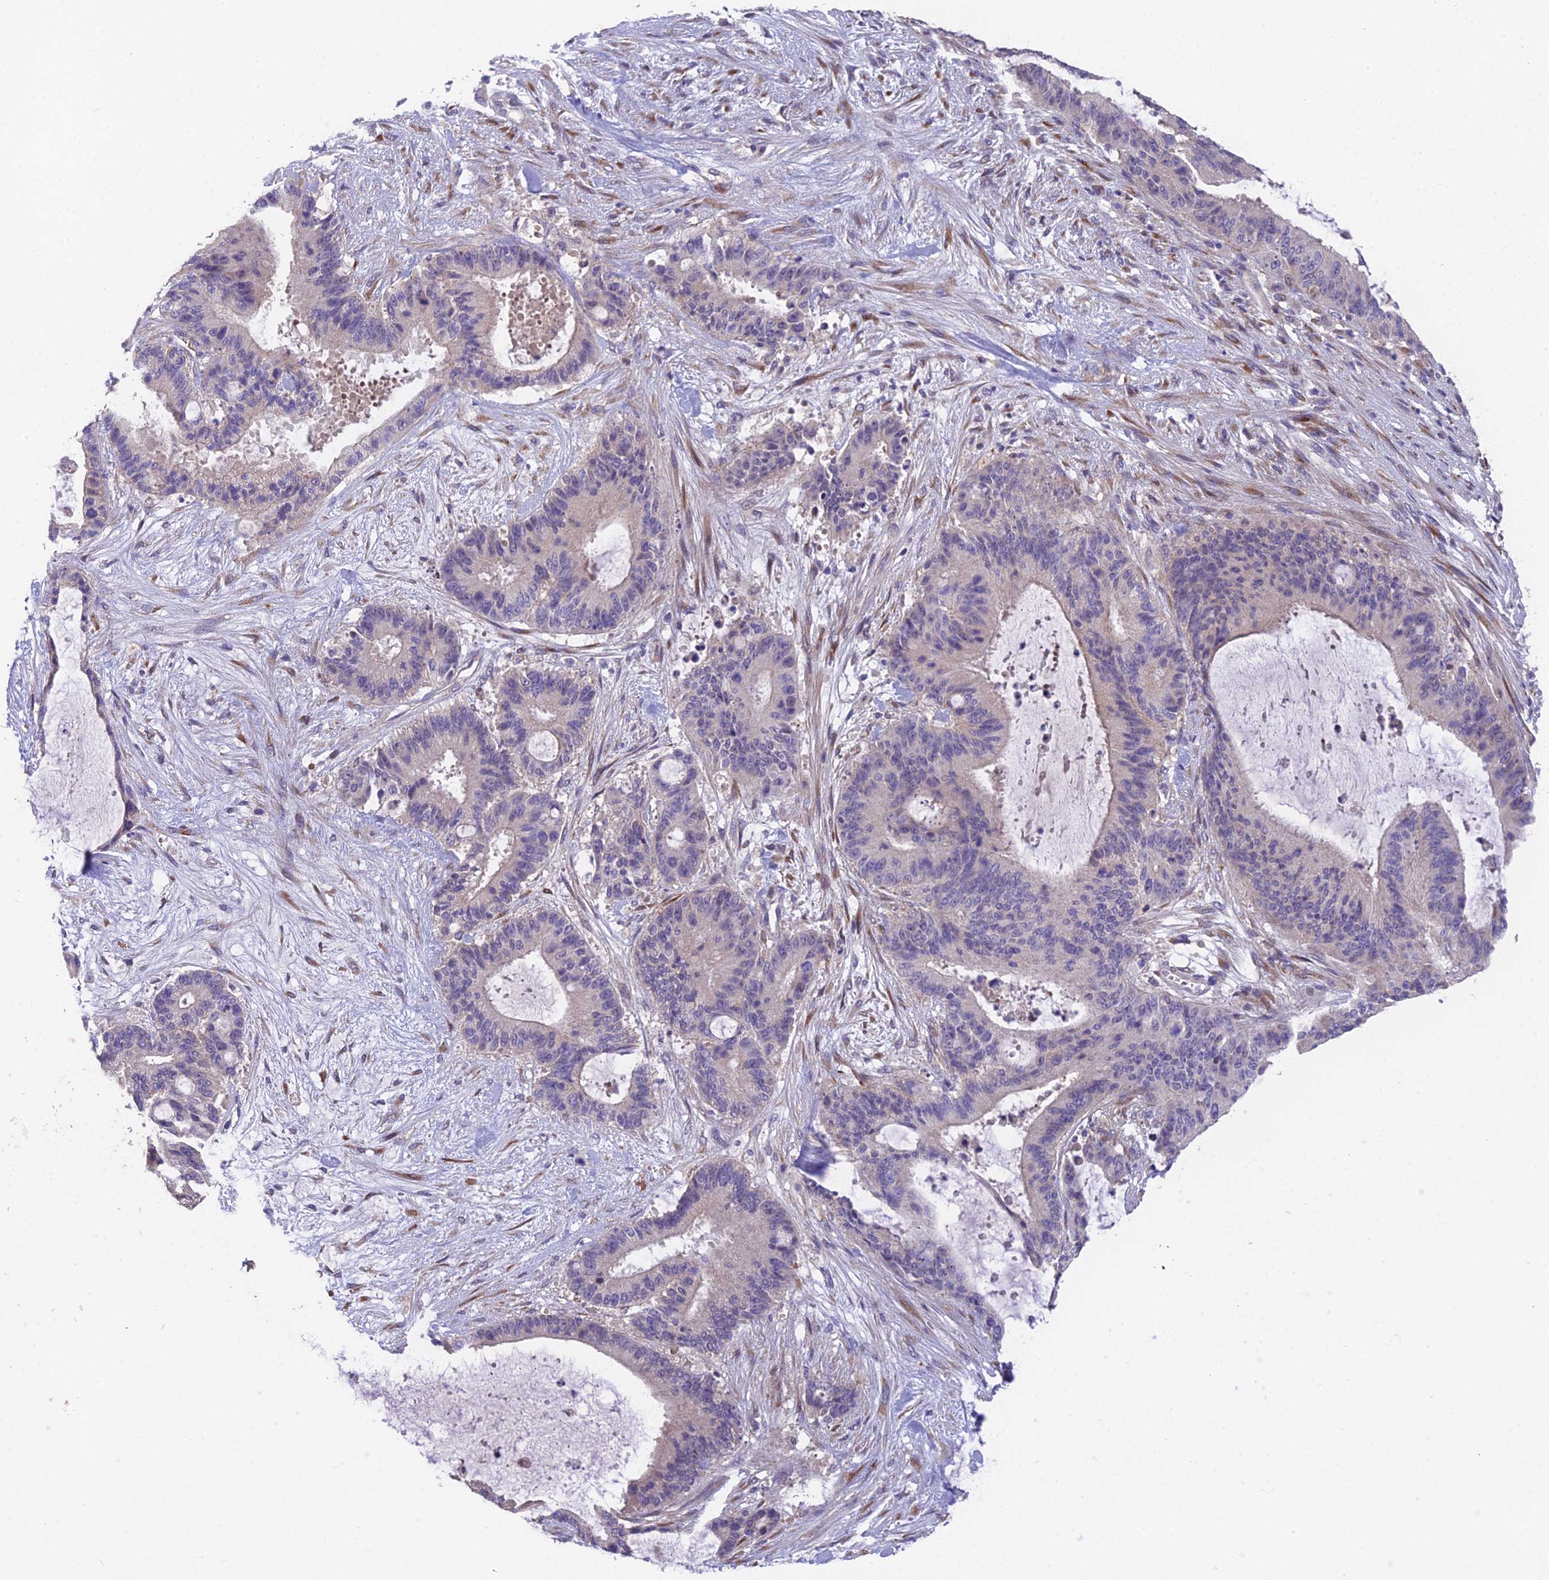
{"staining": {"intensity": "negative", "quantity": "none", "location": "none"}, "tissue": "liver cancer", "cell_type": "Tumor cells", "image_type": "cancer", "snomed": [{"axis": "morphology", "description": "Normal tissue, NOS"}, {"axis": "morphology", "description": "Cholangiocarcinoma"}, {"axis": "topography", "description": "Liver"}, {"axis": "topography", "description": "Peripheral nerve tissue"}], "caption": "The photomicrograph demonstrates no staining of tumor cells in liver cancer (cholangiocarcinoma).", "gene": "PUS10", "patient": {"sex": "female", "age": 73}}